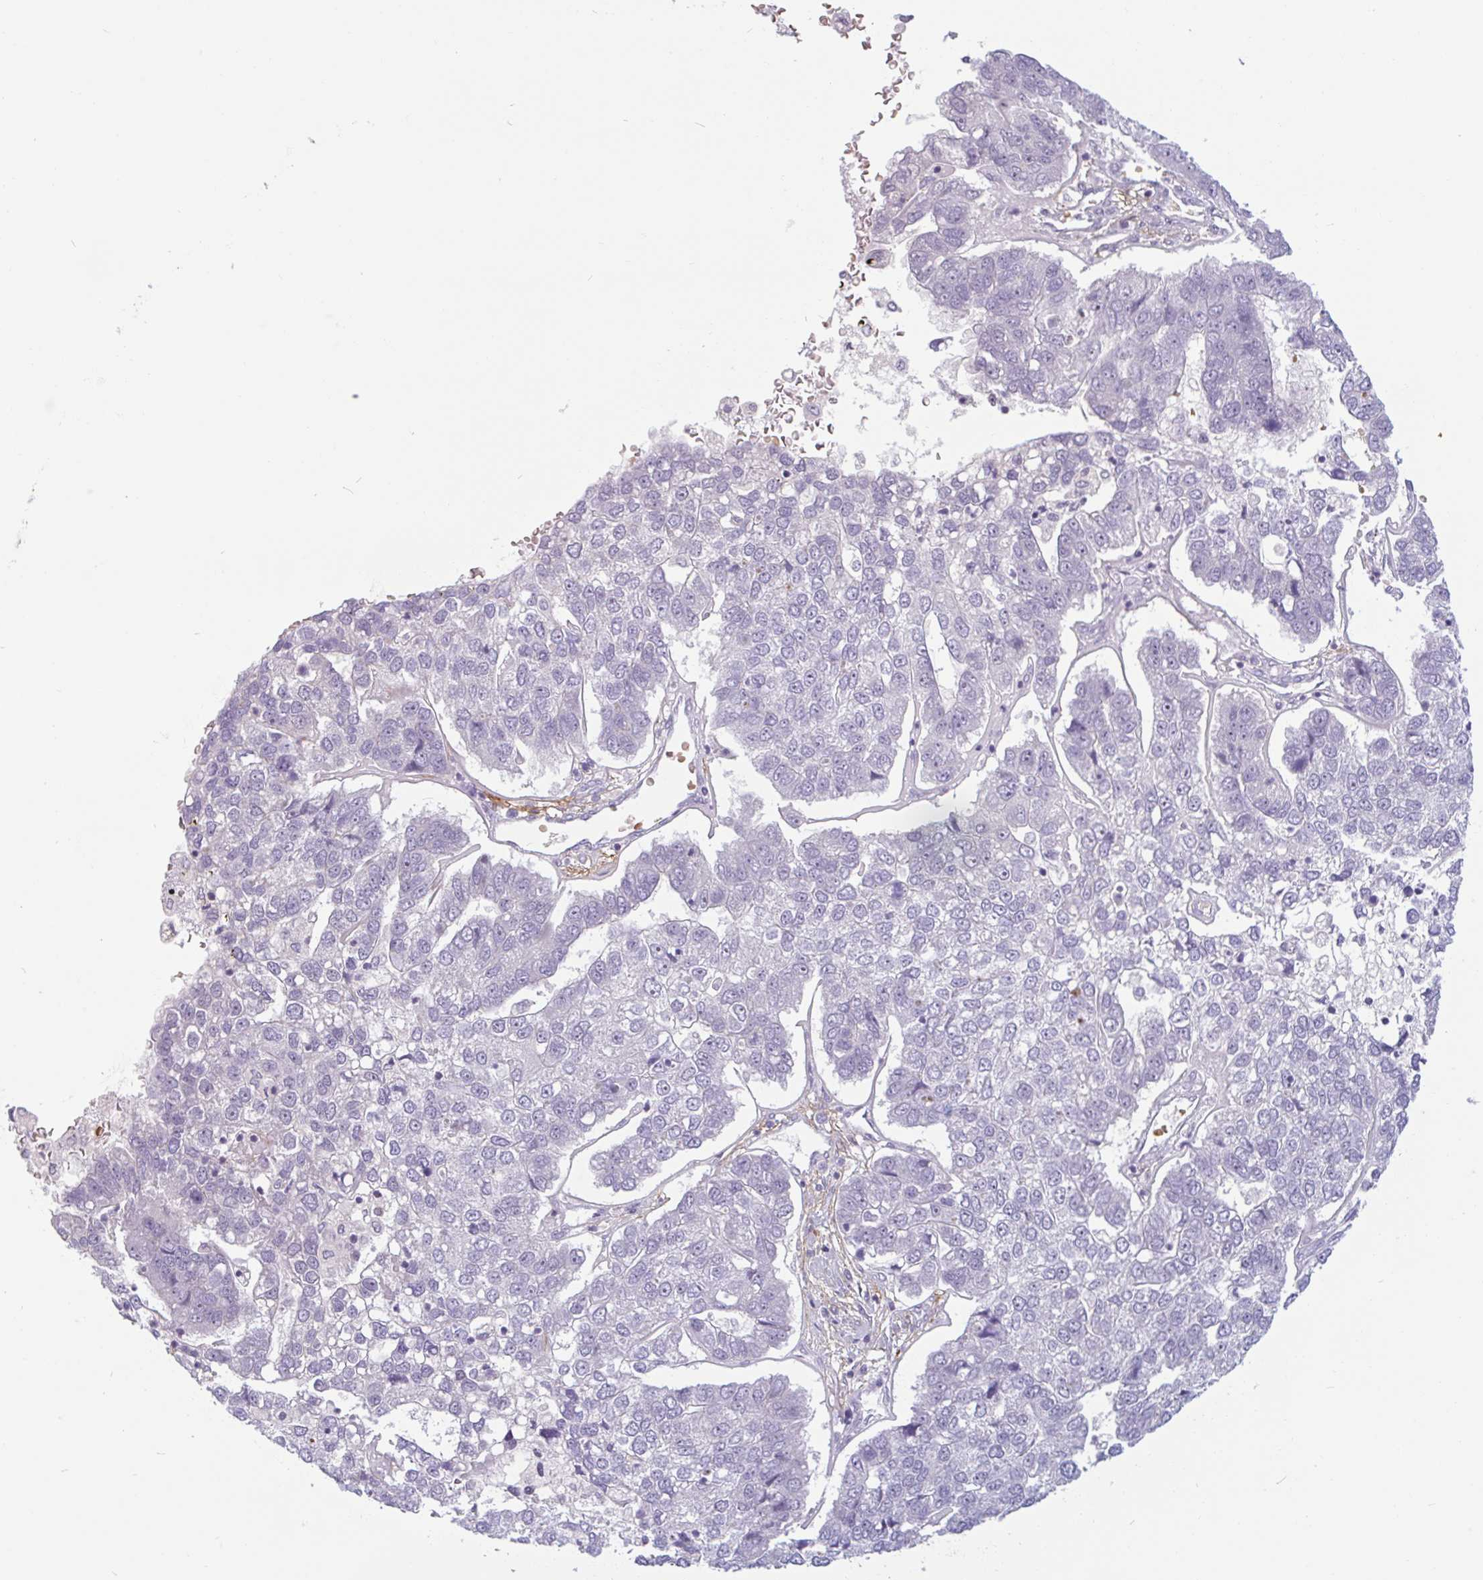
{"staining": {"intensity": "negative", "quantity": "none", "location": "none"}, "tissue": "pancreatic cancer", "cell_type": "Tumor cells", "image_type": "cancer", "snomed": [{"axis": "morphology", "description": "Adenocarcinoma, NOS"}, {"axis": "topography", "description": "Pancreas"}], "caption": "The immunohistochemistry micrograph has no significant expression in tumor cells of pancreatic cancer (adenocarcinoma) tissue.", "gene": "TMEM119", "patient": {"sex": "female", "age": 61}}